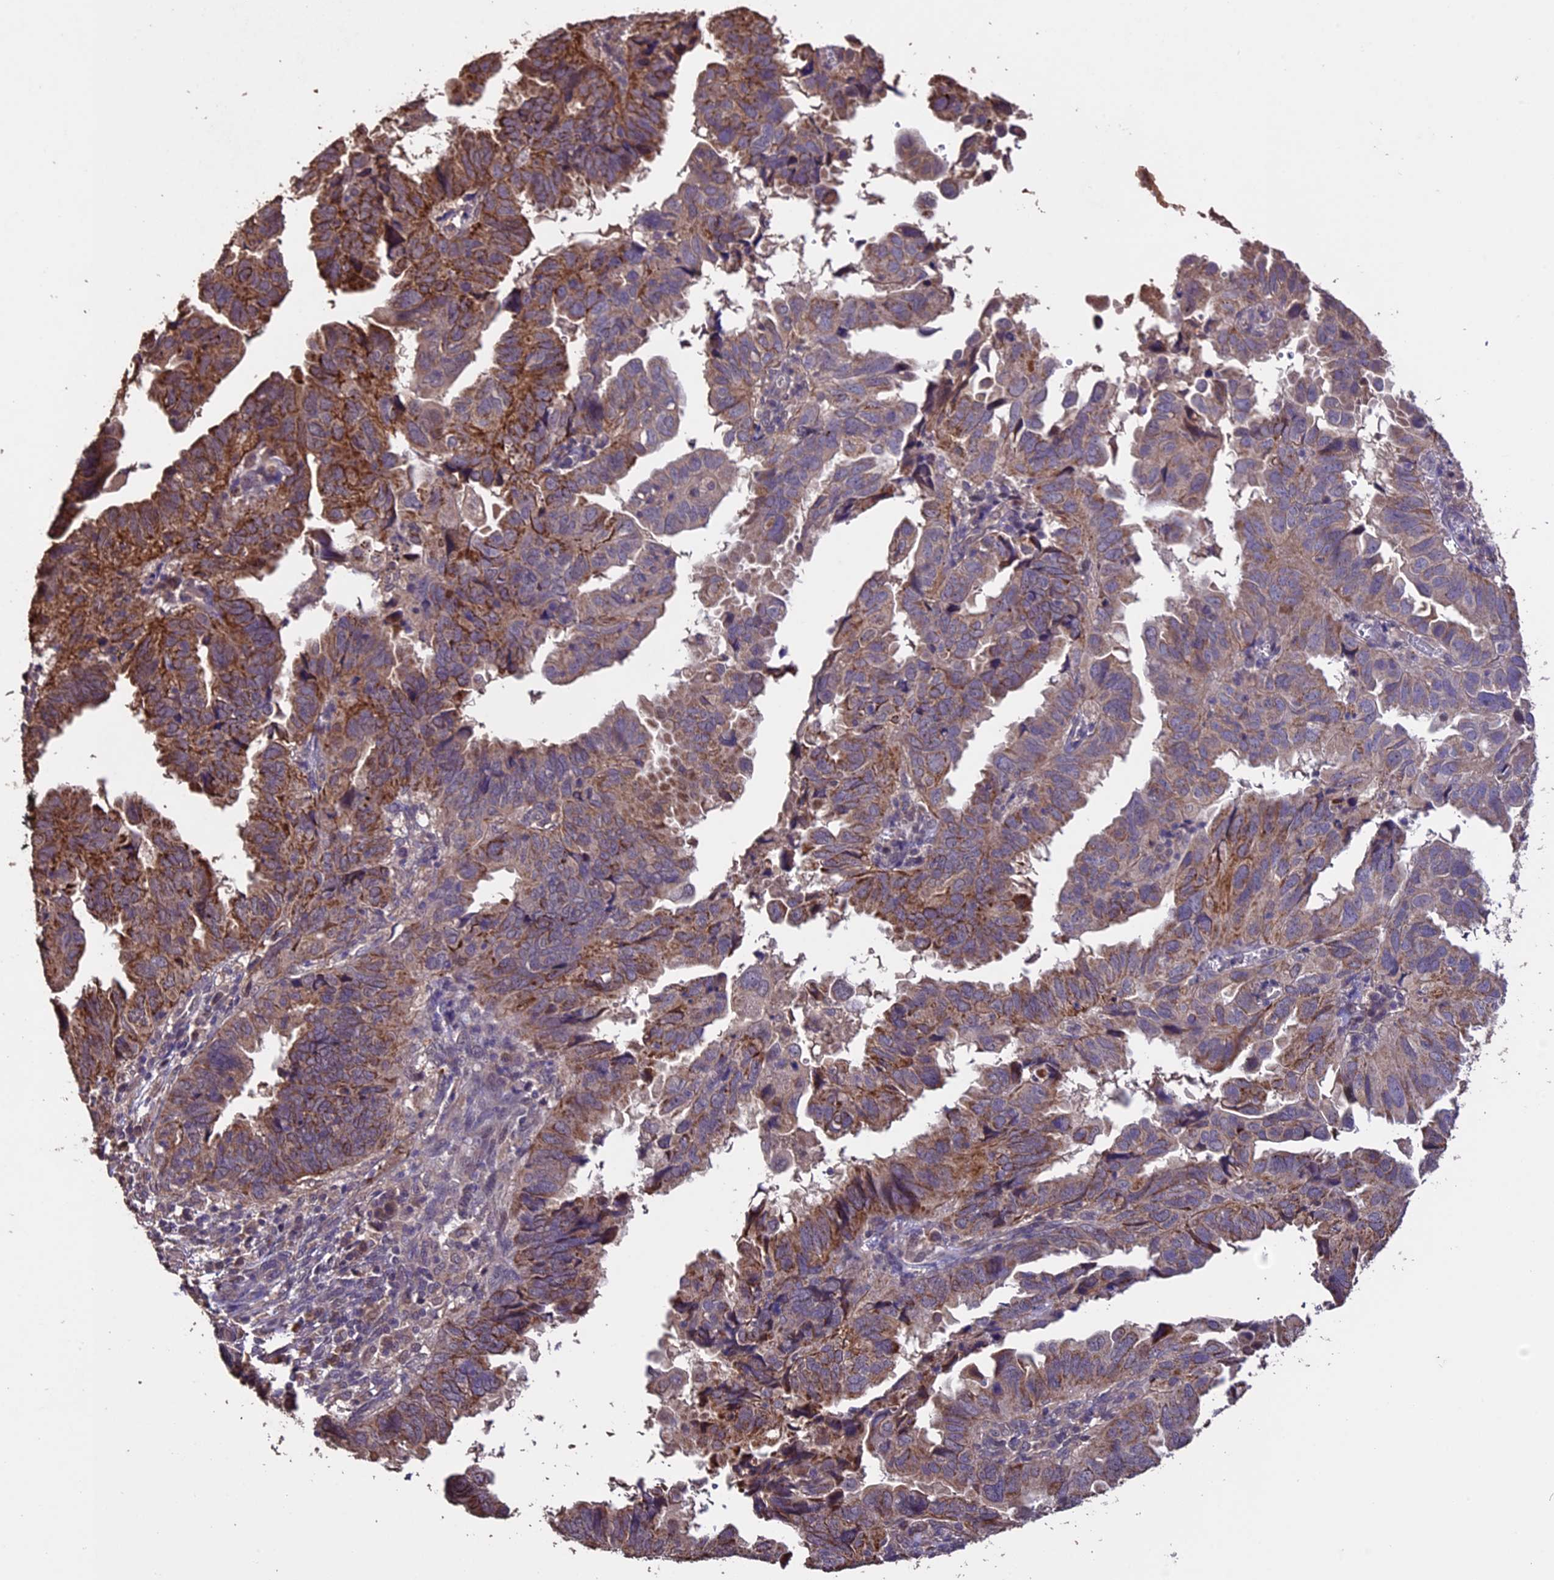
{"staining": {"intensity": "moderate", "quantity": ">75%", "location": "cytoplasmic/membranous"}, "tissue": "endometrial cancer", "cell_type": "Tumor cells", "image_type": "cancer", "snomed": [{"axis": "morphology", "description": "Adenocarcinoma, NOS"}, {"axis": "topography", "description": "Uterus"}], "caption": "Protein staining demonstrates moderate cytoplasmic/membranous positivity in about >75% of tumor cells in endometrial cancer.", "gene": "DIS3L", "patient": {"sex": "female", "age": 77}}